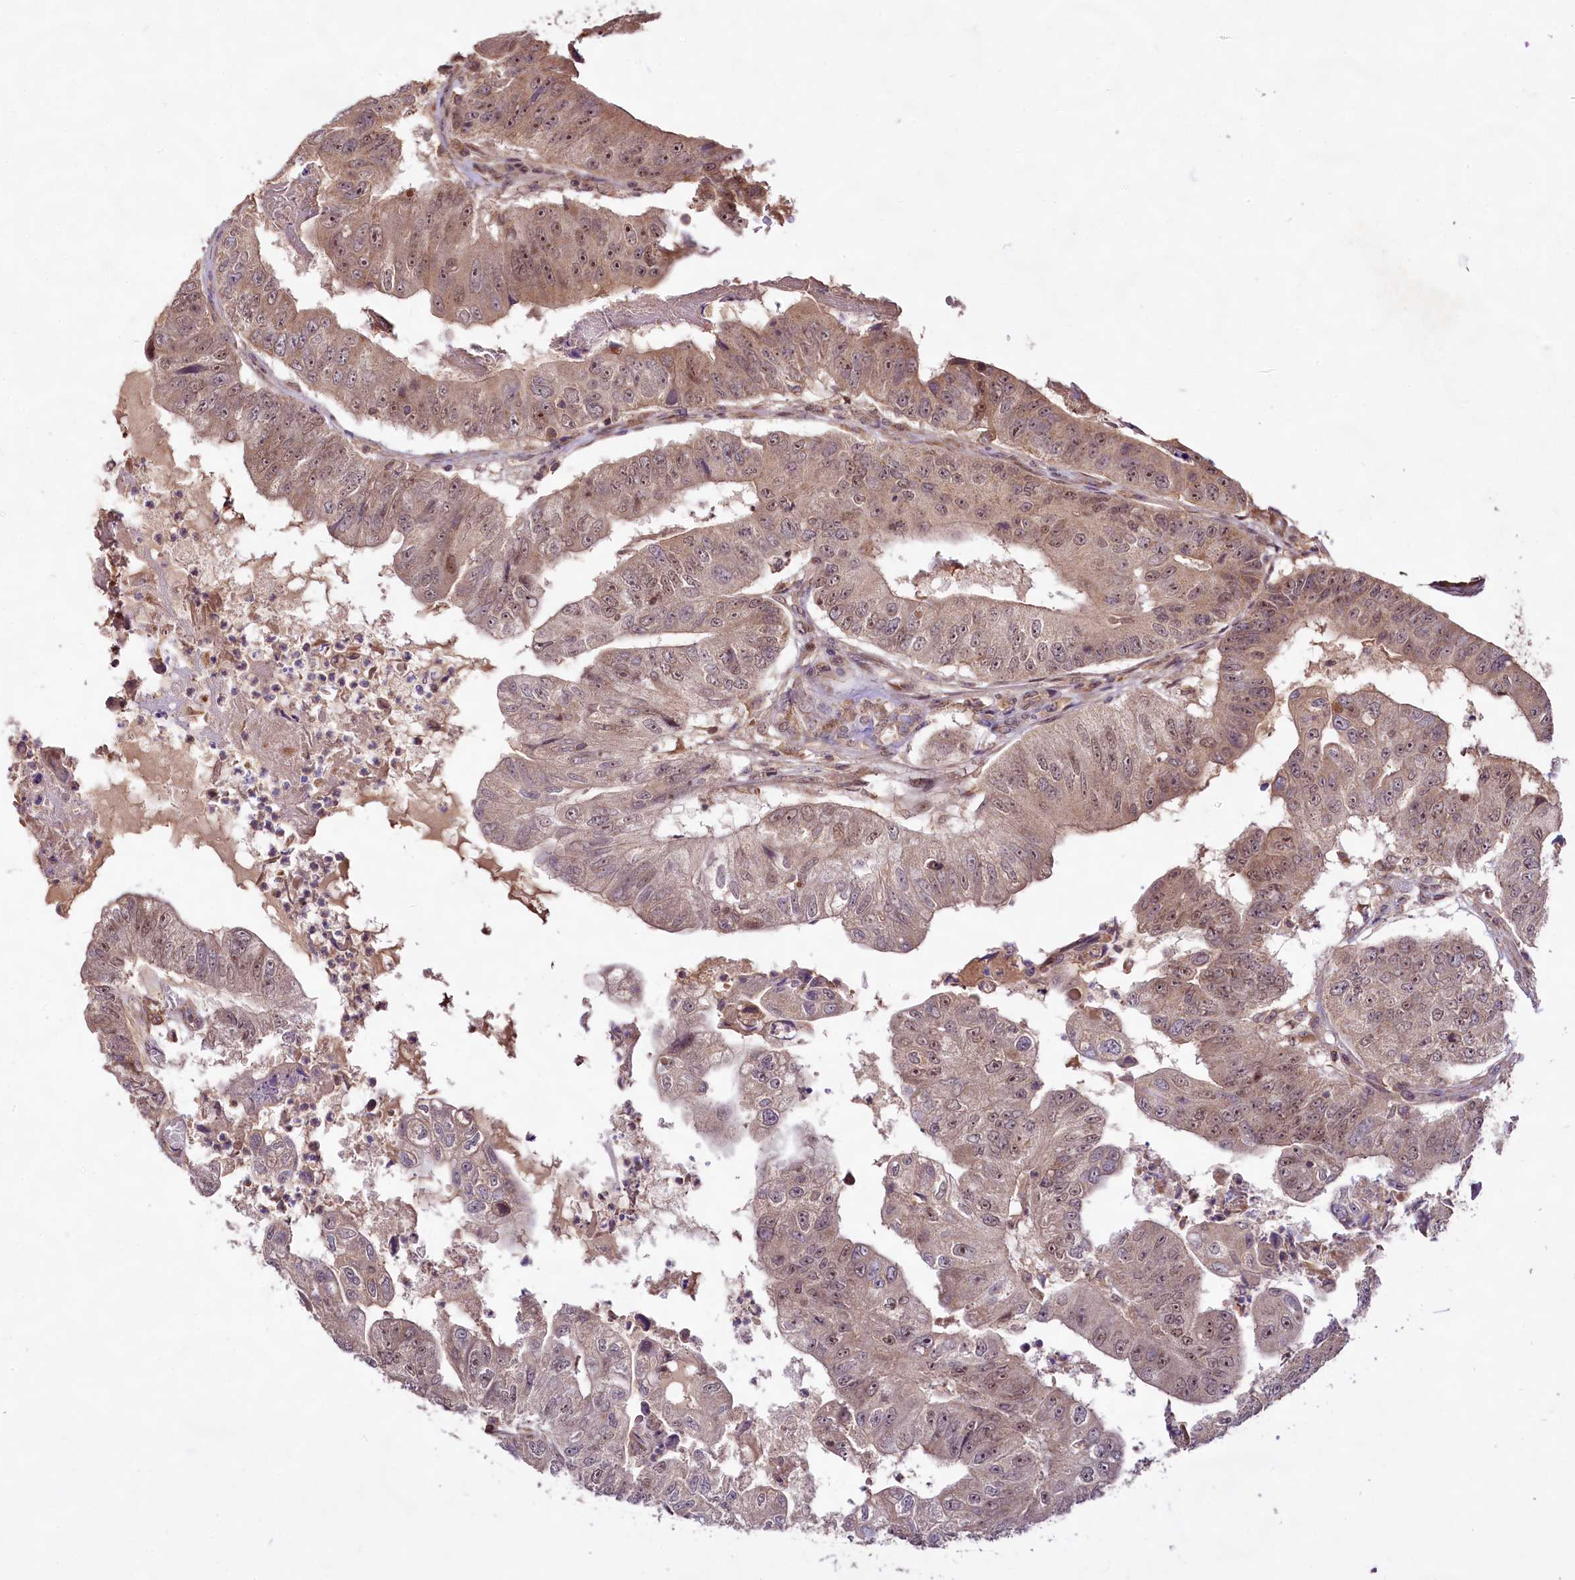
{"staining": {"intensity": "moderate", "quantity": ">75%", "location": "nuclear"}, "tissue": "colorectal cancer", "cell_type": "Tumor cells", "image_type": "cancer", "snomed": [{"axis": "morphology", "description": "Adenocarcinoma, NOS"}, {"axis": "topography", "description": "Colon"}], "caption": "Adenocarcinoma (colorectal) stained with DAB IHC demonstrates medium levels of moderate nuclear positivity in approximately >75% of tumor cells. Nuclei are stained in blue.", "gene": "RRP8", "patient": {"sex": "female", "age": 67}}